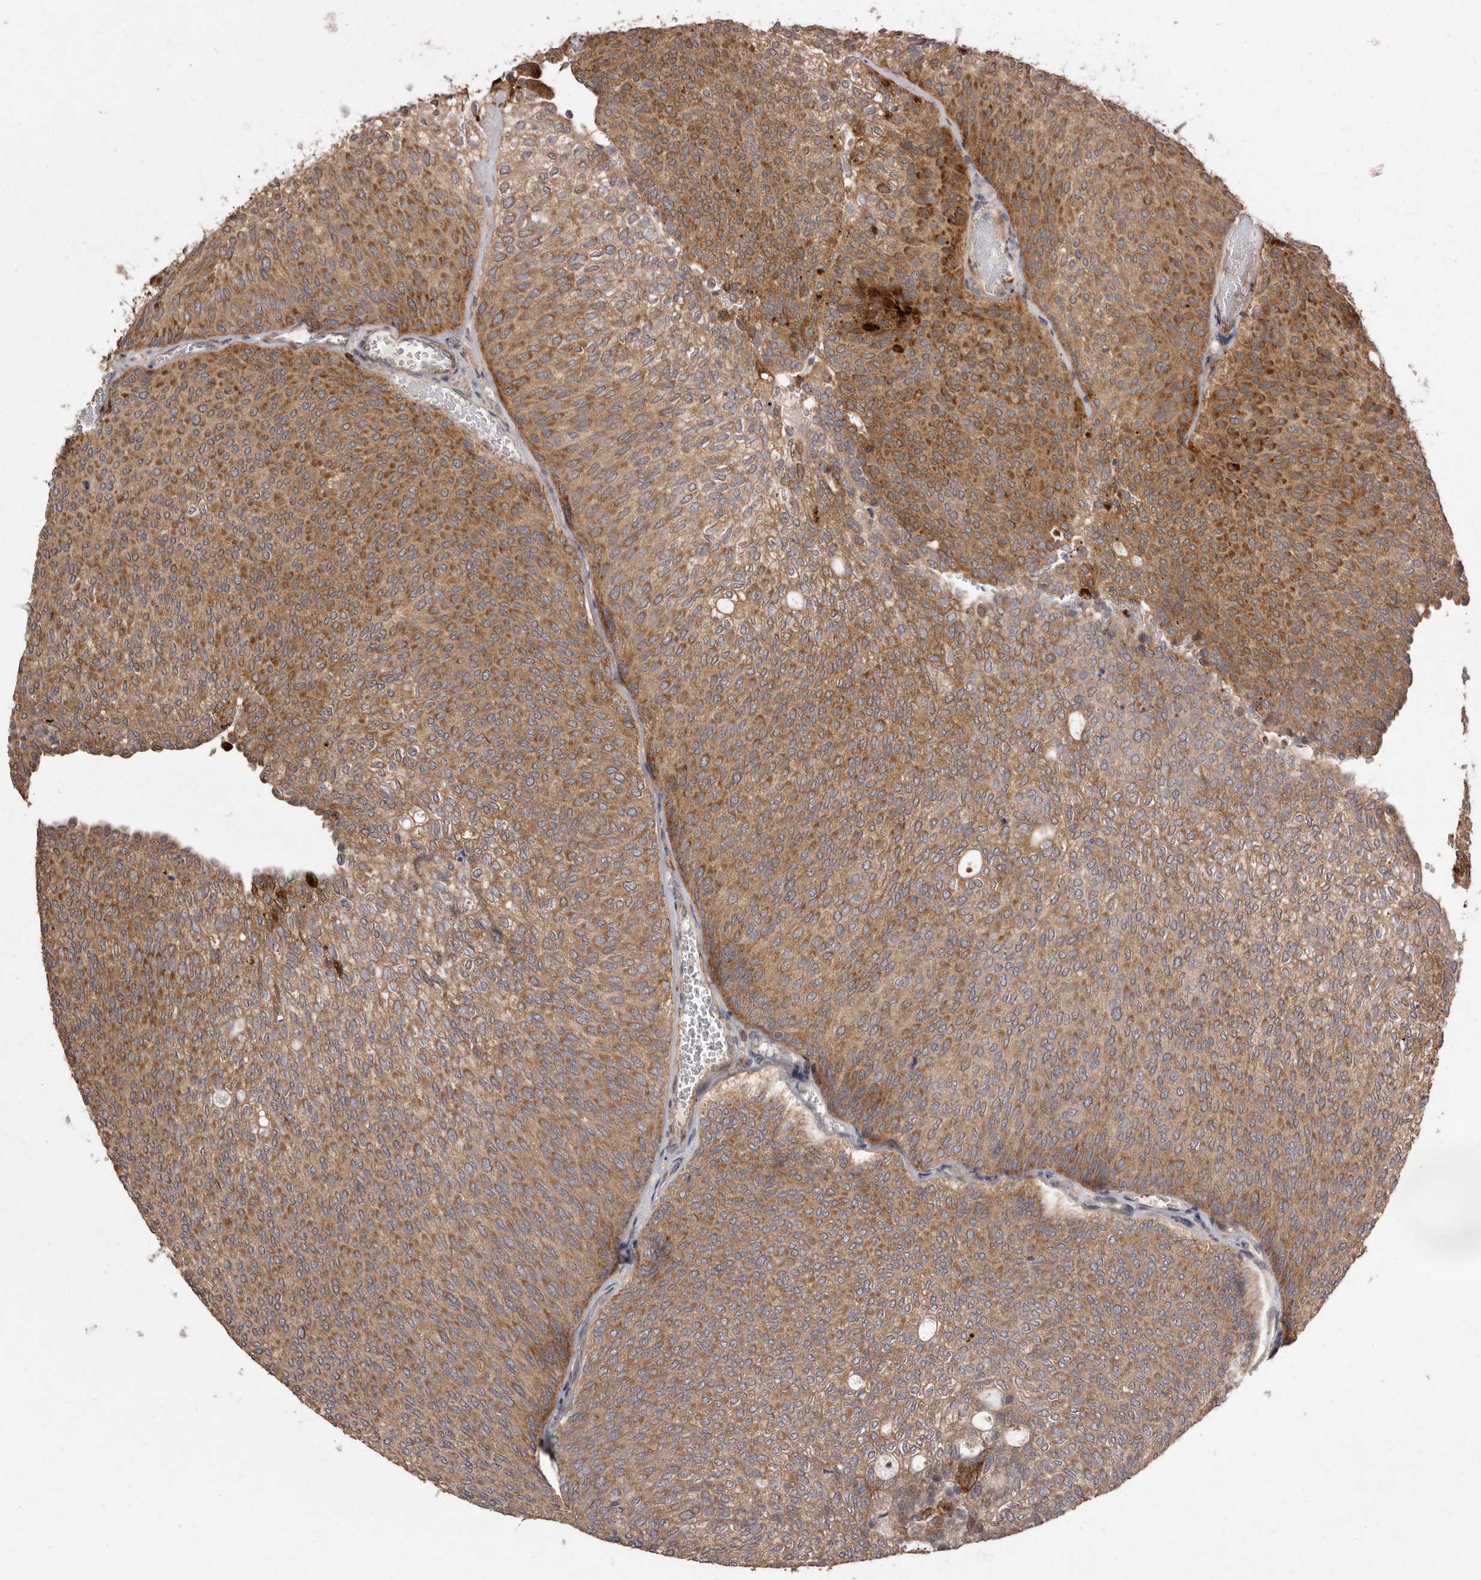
{"staining": {"intensity": "moderate", "quantity": ">75%", "location": "cytoplasmic/membranous"}, "tissue": "urothelial cancer", "cell_type": "Tumor cells", "image_type": "cancer", "snomed": [{"axis": "morphology", "description": "Urothelial carcinoma, Low grade"}, {"axis": "topography", "description": "Urinary bladder"}], "caption": "This photomicrograph displays IHC staining of human low-grade urothelial carcinoma, with medium moderate cytoplasmic/membranous expression in approximately >75% of tumor cells.", "gene": "FLAD1", "patient": {"sex": "female", "age": 79}}